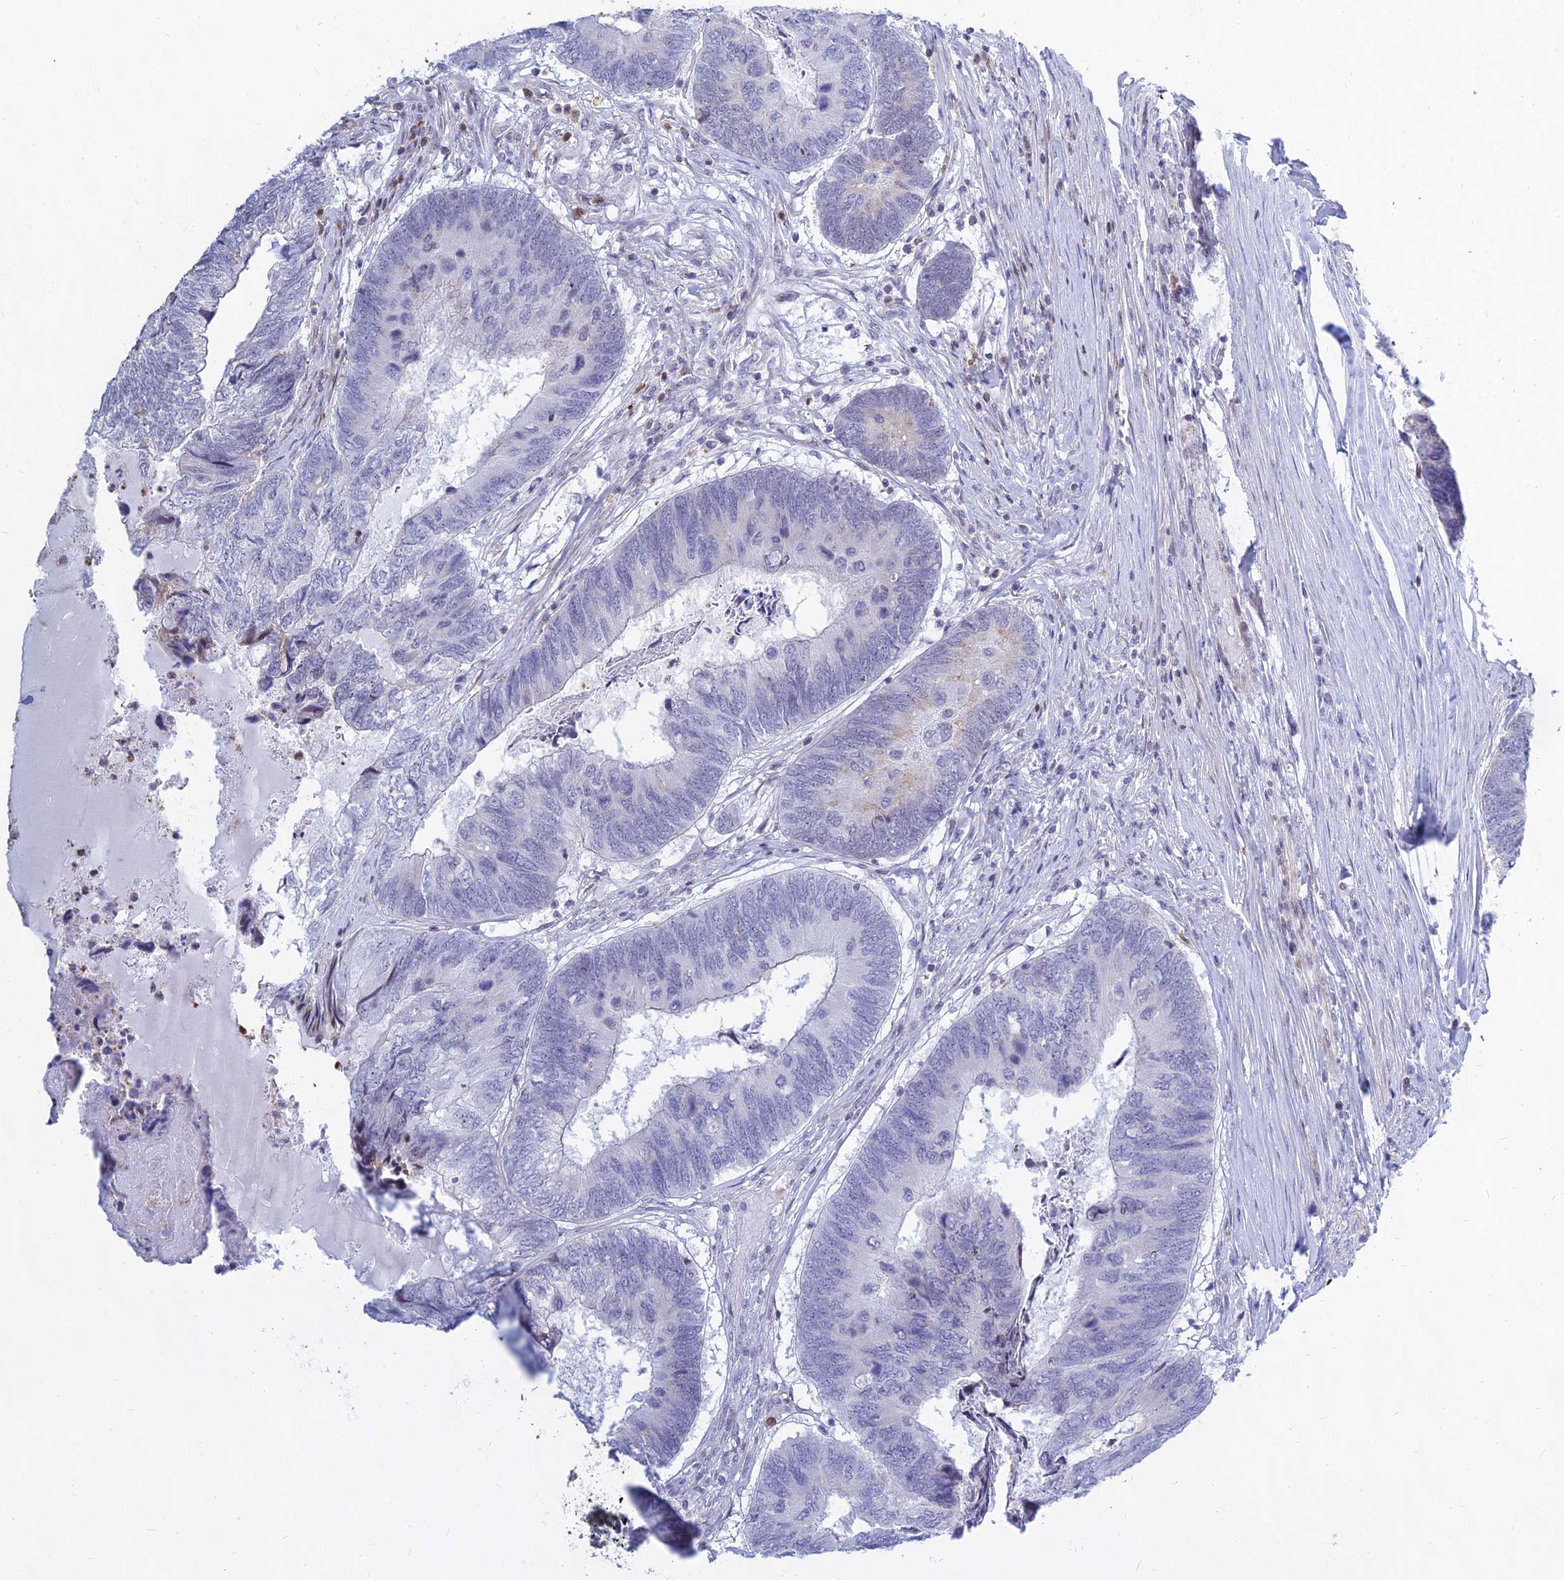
{"staining": {"intensity": "negative", "quantity": "none", "location": "none"}, "tissue": "colorectal cancer", "cell_type": "Tumor cells", "image_type": "cancer", "snomed": [{"axis": "morphology", "description": "Adenocarcinoma, NOS"}, {"axis": "topography", "description": "Colon"}], "caption": "Protein analysis of adenocarcinoma (colorectal) exhibits no significant positivity in tumor cells.", "gene": "KRR1", "patient": {"sex": "female", "age": 67}}